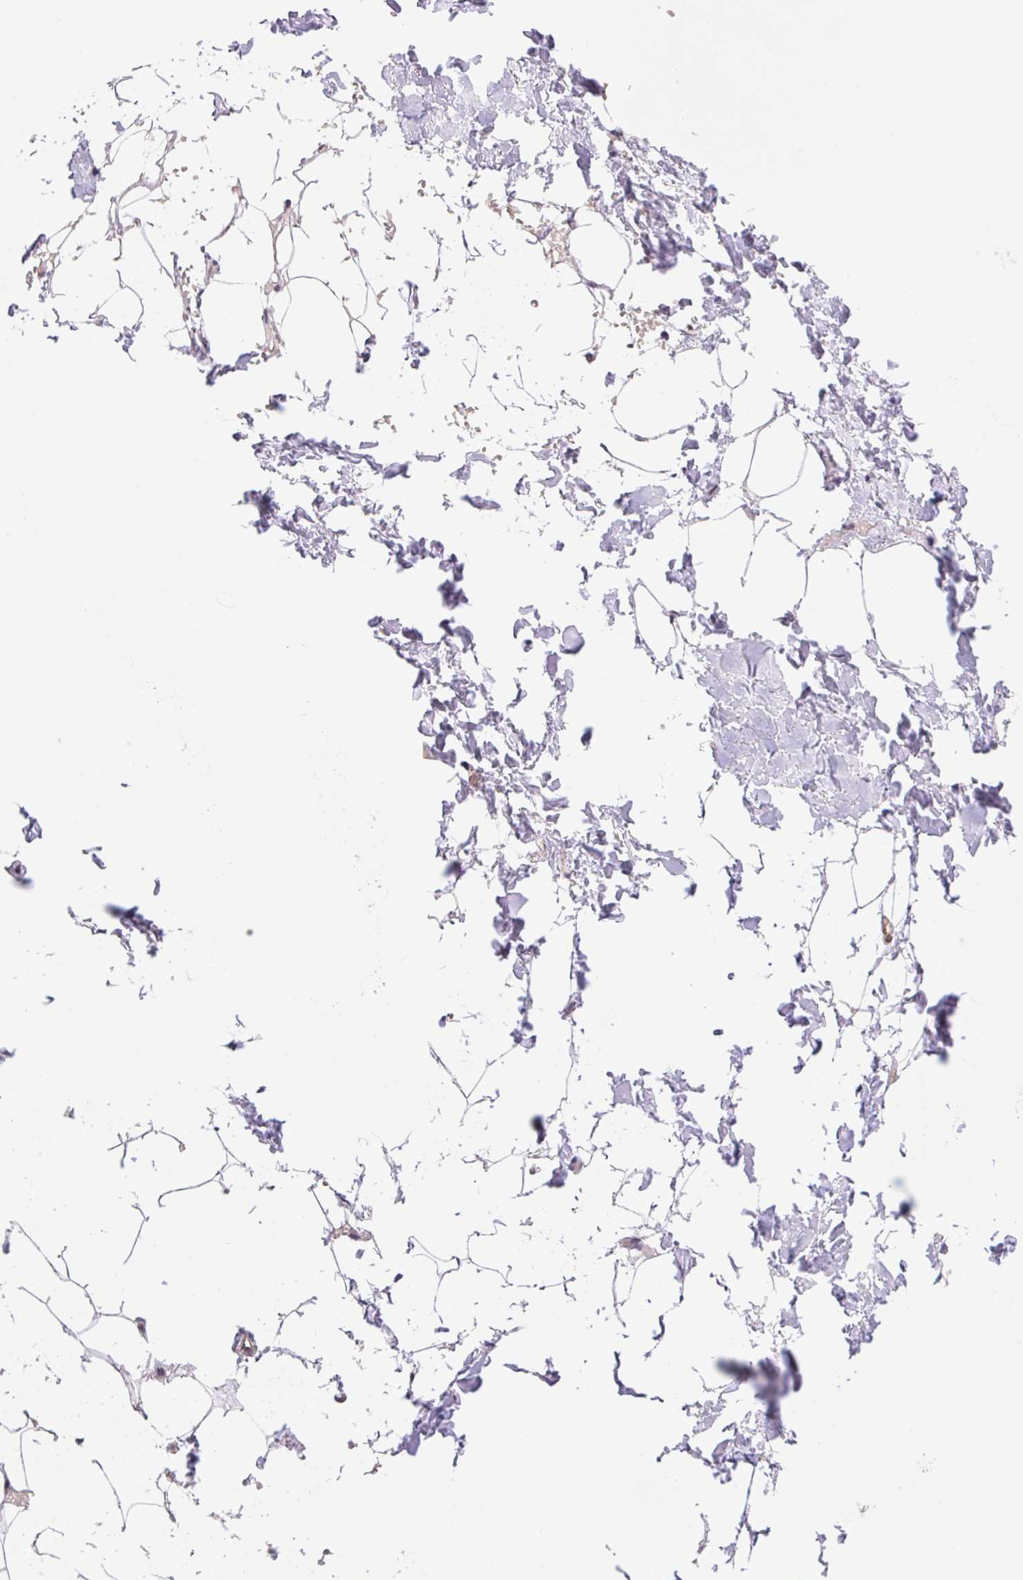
{"staining": {"intensity": "negative", "quantity": "none", "location": "none"}, "tissue": "adipose tissue", "cell_type": "Adipocytes", "image_type": "normal", "snomed": [{"axis": "morphology", "description": "Normal tissue, NOS"}, {"axis": "topography", "description": "Skin"}, {"axis": "topography", "description": "Peripheral nerve tissue"}], "caption": "High magnification brightfield microscopy of unremarkable adipose tissue stained with DAB (brown) and counterstained with hematoxylin (blue): adipocytes show no significant positivity. The staining was performed using DAB (3,3'-diaminobenzidine) to visualize the protein expression in brown, while the nuclei were stained in blue with hematoxylin (Magnification: 20x).", "gene": "VPS25", "patient": {"sex": "female", "age": 56}}